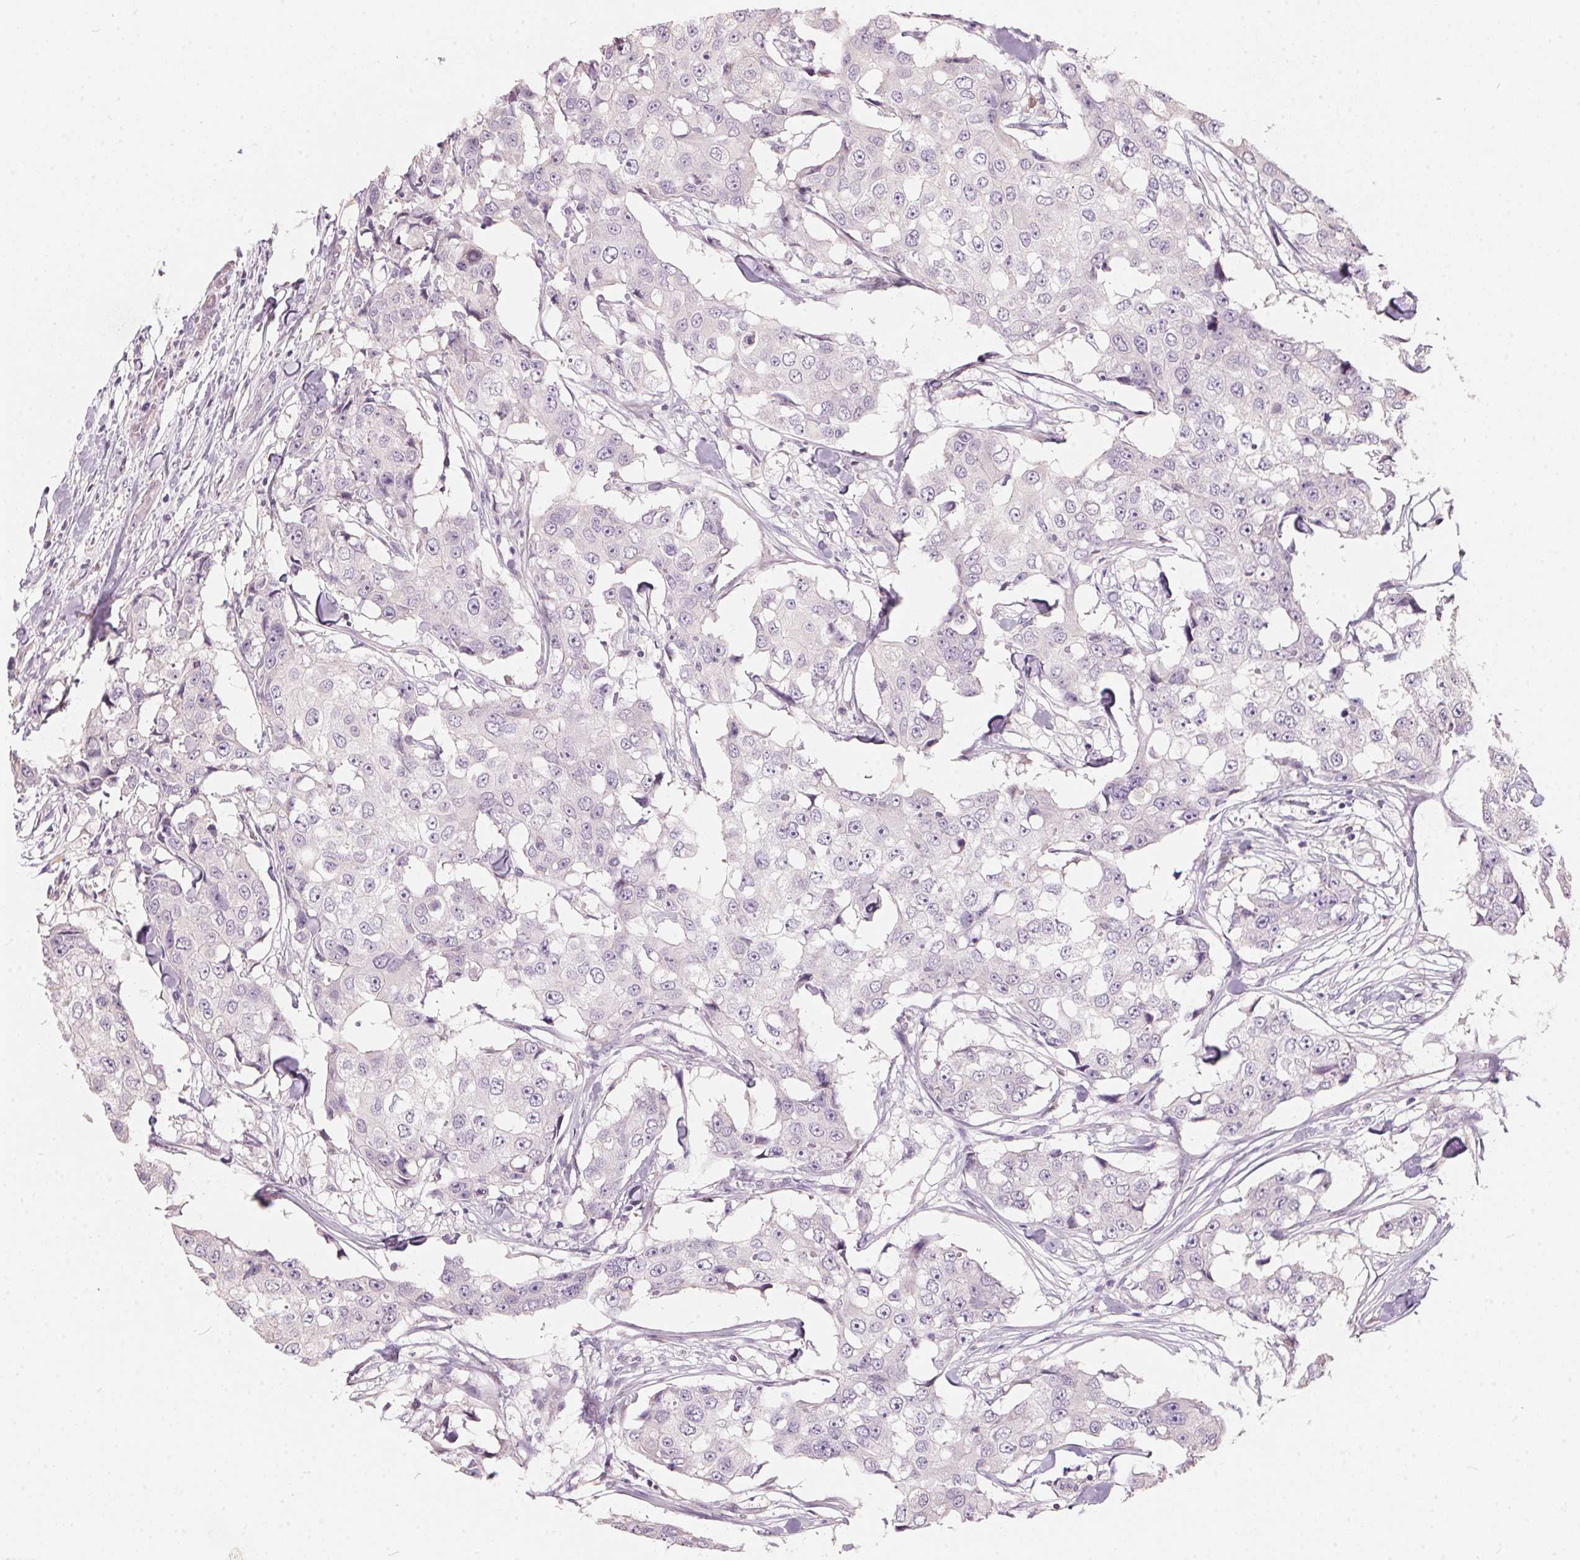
{"staining": {"intensity": "negative", "quantity": "none", "location": "none"}, "tissue": "breast cancer", "cell_type": "Tumor cells", "image_type": "cancer", "snomed": [{"axis": "morphology", "description": "Duct carcinoma"}, {"axis": "topography", "description": "Breast"}], "caption": "Tumor cells are negative for protein expression in human breast cancer.", "gene": "SERPINB1", "patient": {"sex": "female", "age": 27}}